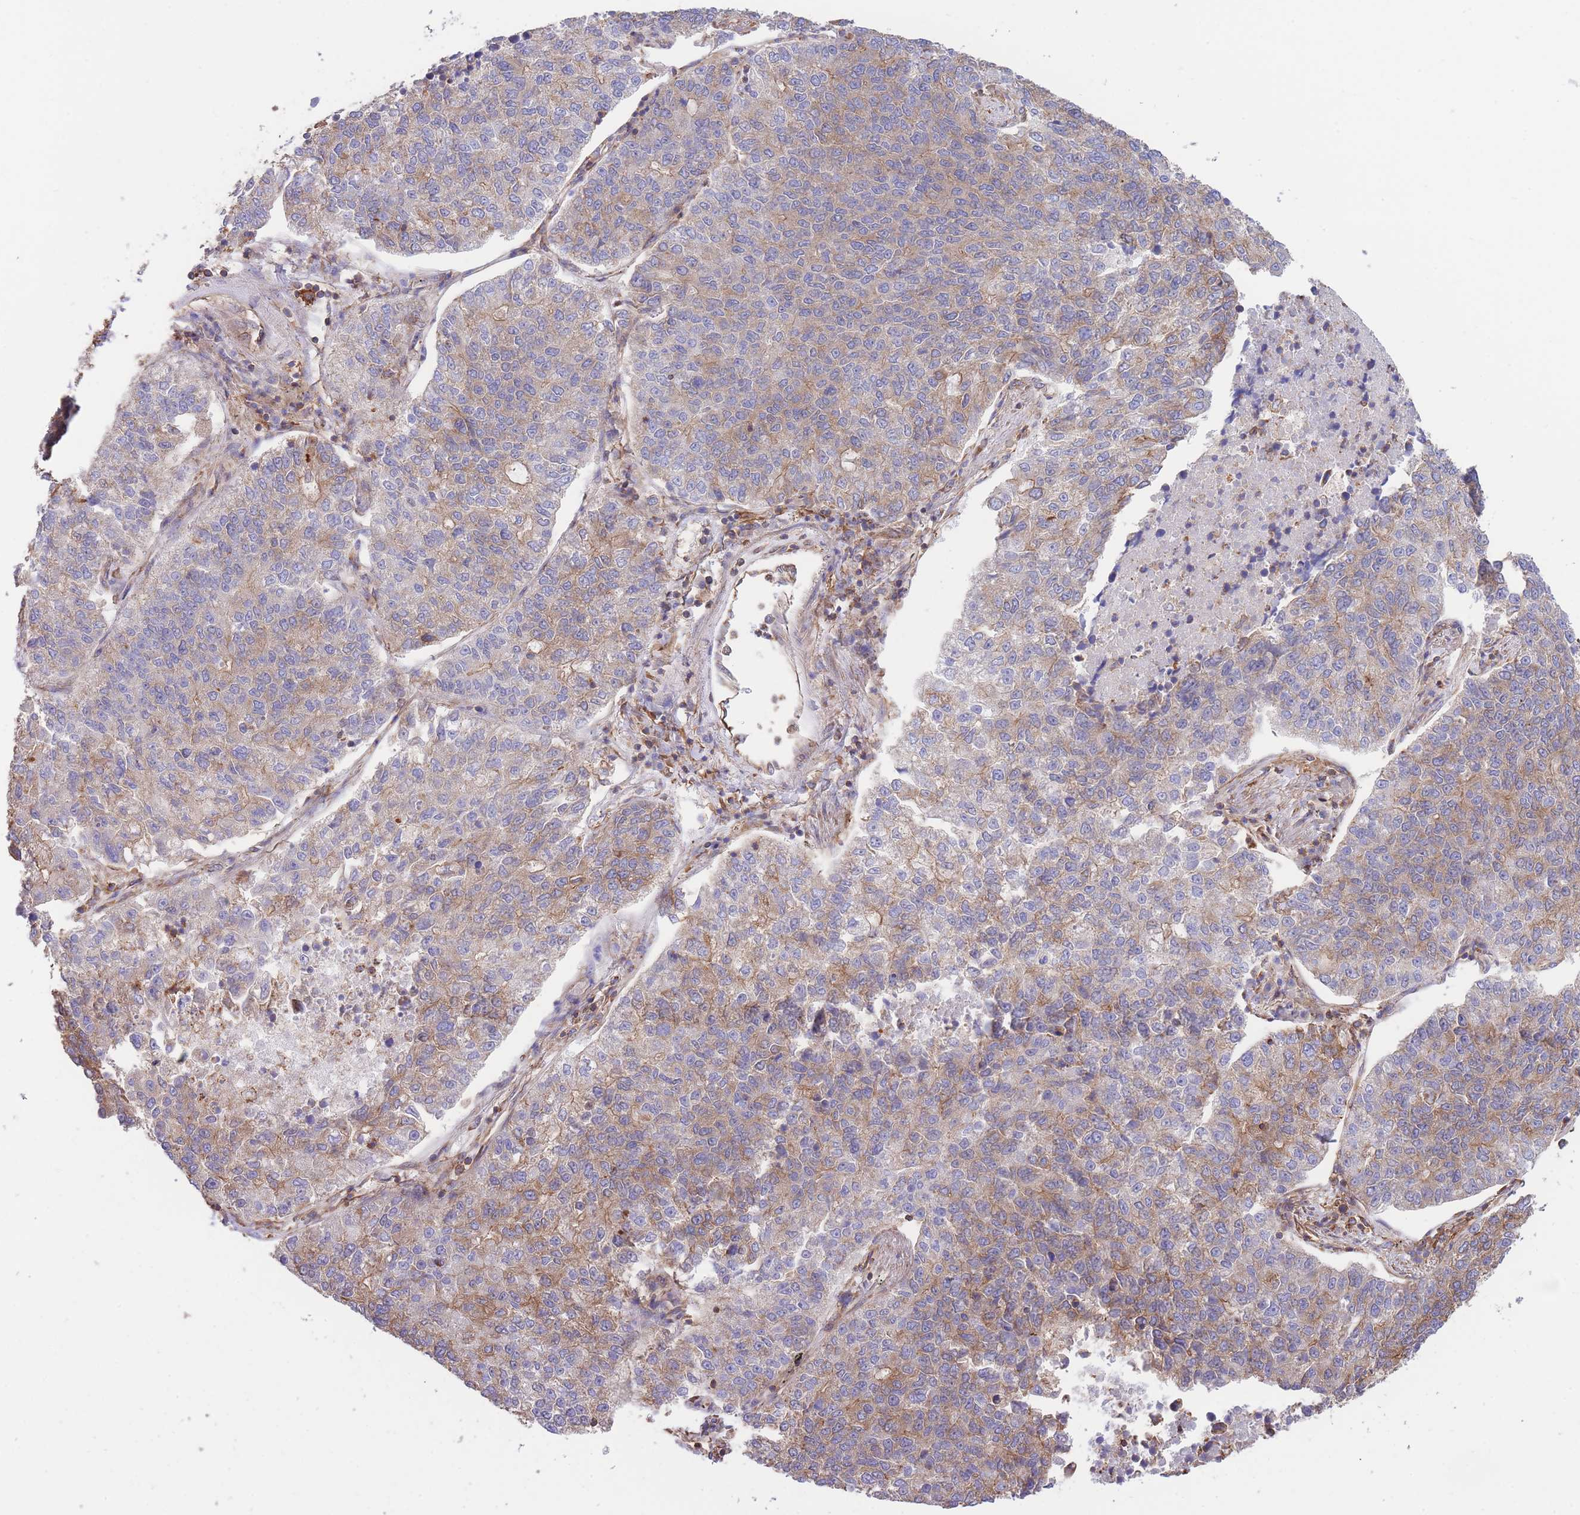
{"staining": {"intensity": "weak", "quantity": "25%-75%", "location": "cytoplasmic/membranous"}, "tissue": "lung cancer", "cell_type": "Tumor cells", "image_type": "cancer", "snomed": [{"axis": "morphology", "description": "Adenocarcinoma, NOS"}, {"axis": "topography", "description": "Lung"}], "caption": "Protein staining by IHC exhibits weak cytoplasmic/membranous expression in about 25%-75% of tumor cells in lung adenocarcinoma.", "gene": "LRRN4CL", "patient": {"sex": "male", "age": 49}}